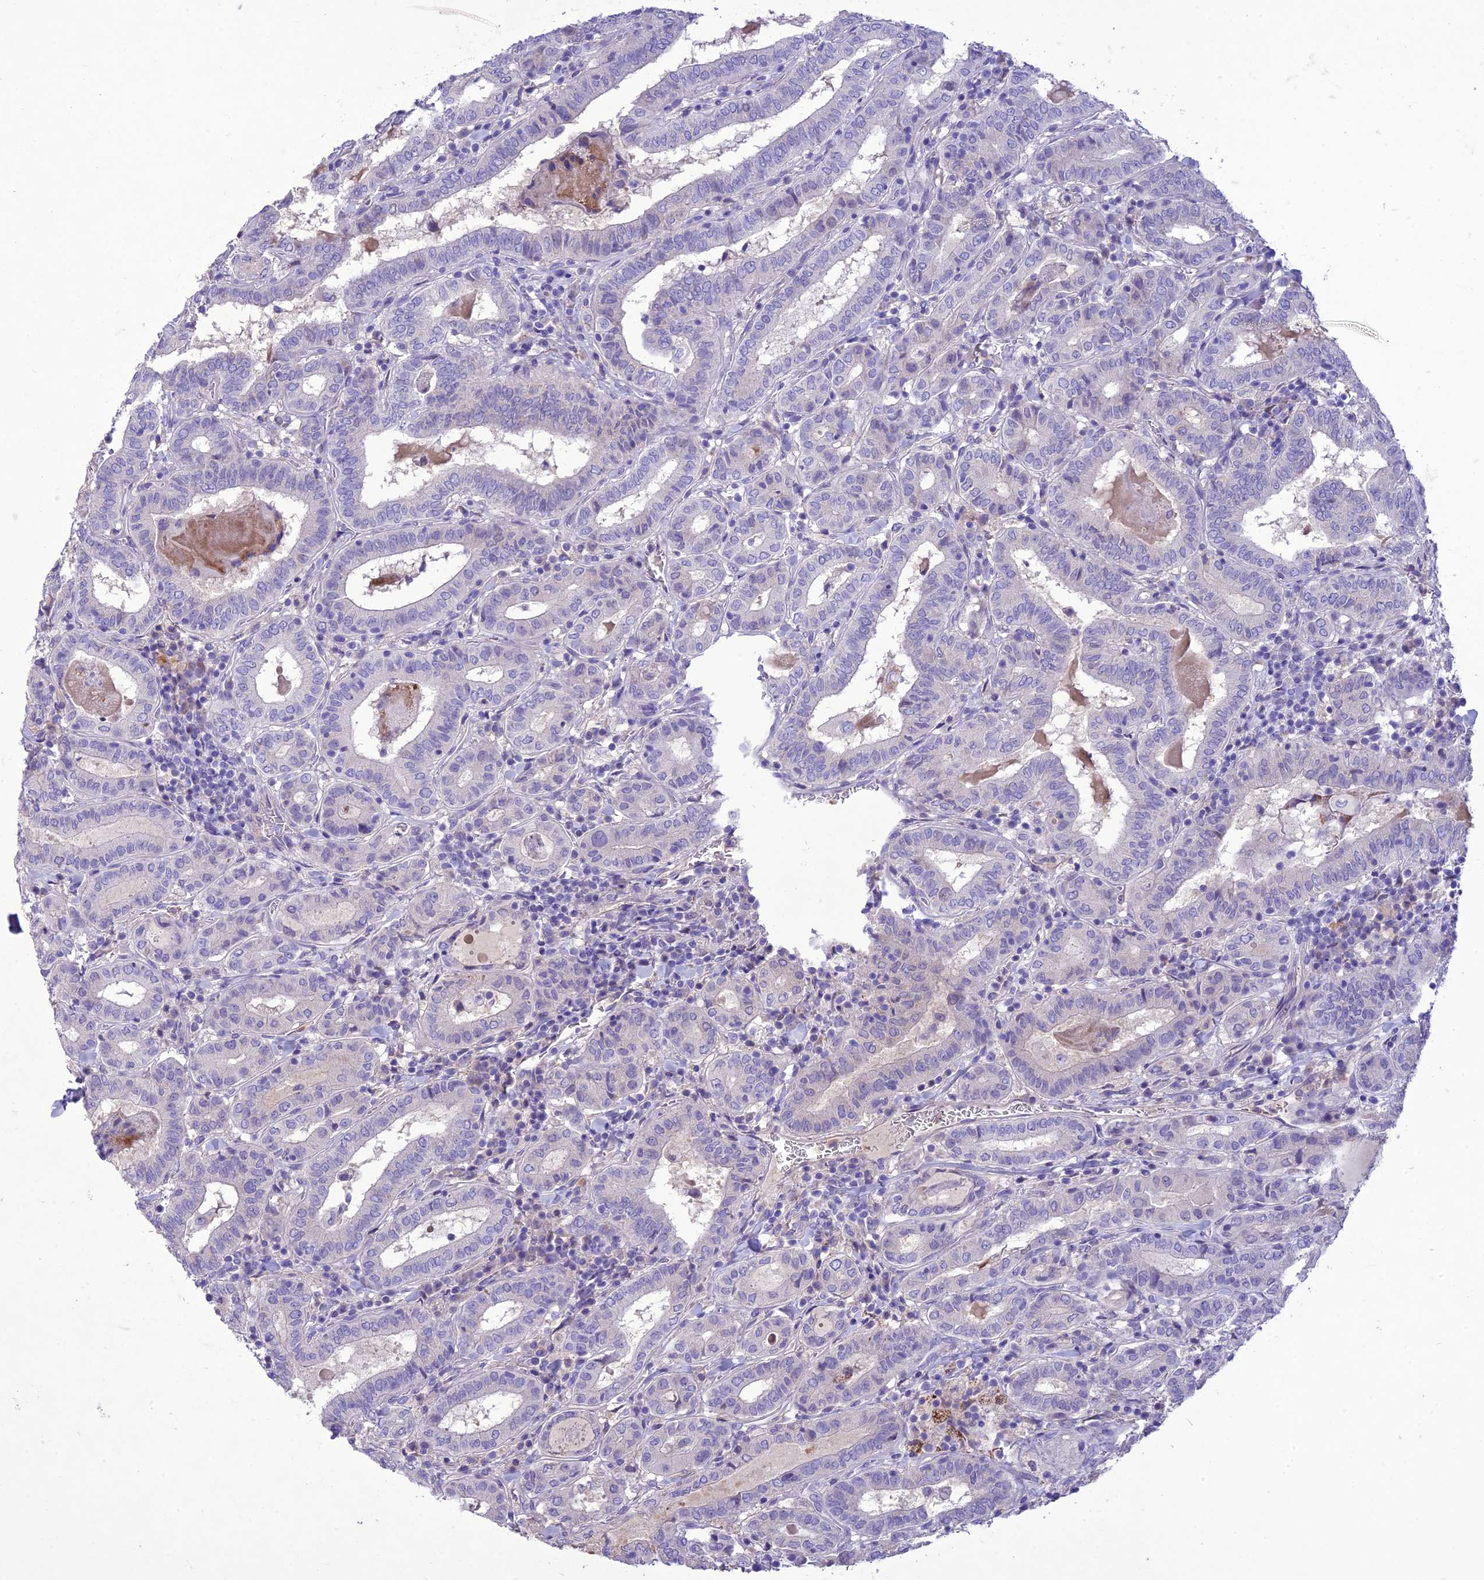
{"staining": {"intensity": "negative", "quantity": "none", "location": "none"}, "tissue": "thyroid cancer", "cell_type": "Tumor cells", "image_type": "cancer", "snomed": [{"axis": "morphology", "description": "Papillary adenocarcinoma, NOS"}, {"axis": "topography", "description": "Thyroid gland"}], "caption": "IHC image of neoplastic tissue: human thyroid cancer (papillary adenocarcinoma) stained with DAB reveals no significant protein staining in tumor cells.", "gene": "SLC13A5", "patient": {"sex": "female", "age": 72}}